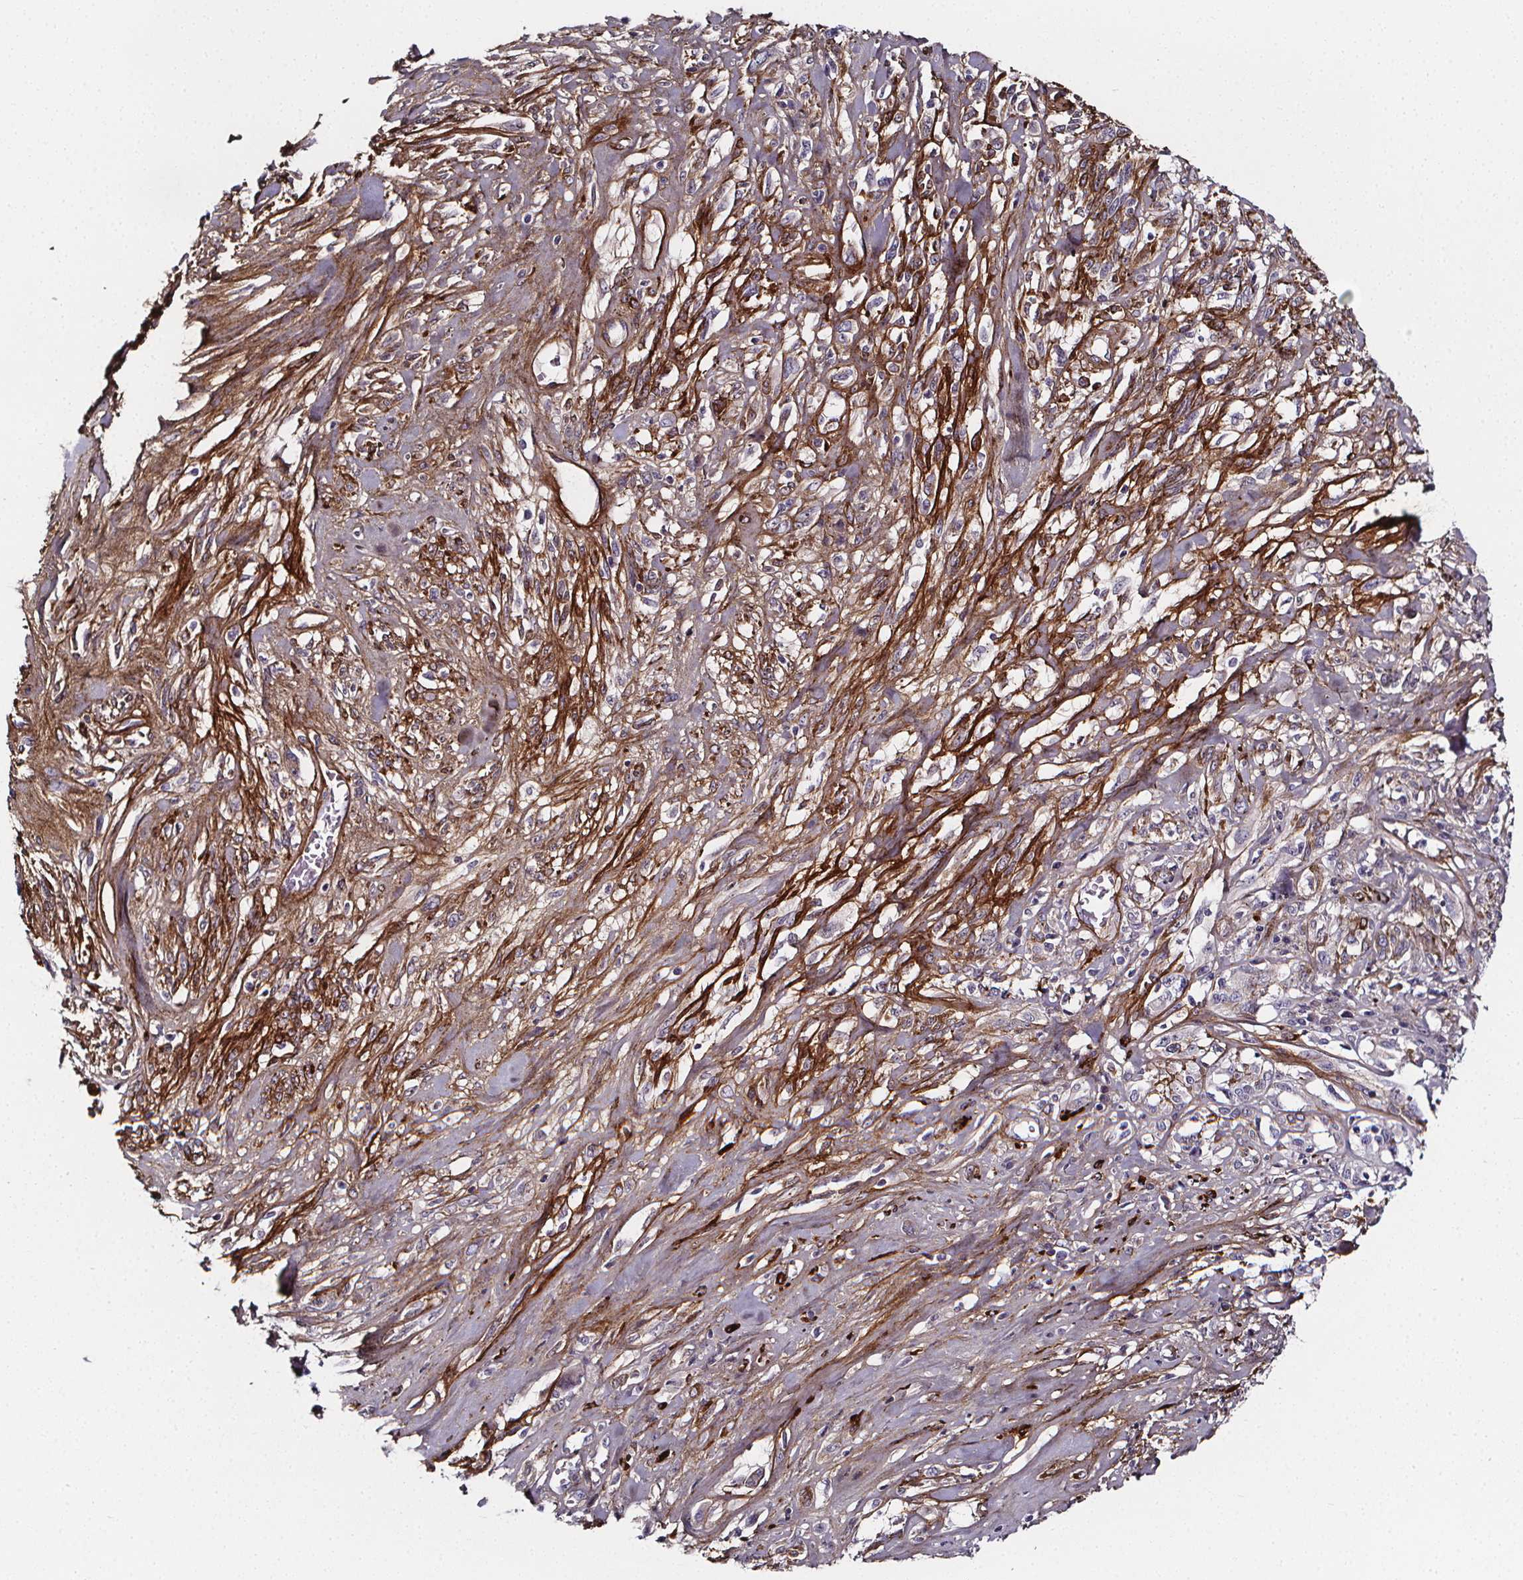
{"staining": {"intensity": "negative", "quantity": "none", "location": "none"}, "tissue": "melanoma", "cell_type": "Tumor cells", "image_type": "cancer", "snomed": [{"axis": "morphology", "description": "Malignant melanoma, NOS"}, {"axis": "topography", "description": "Skin"}], "caption": "Immunohistochemistry micrograph of human melanoma stained for a protein (brown), which shows no positivity in tumor cells. The staining was performed using DAB to visualize the protein expression in brown, while the nuclei were stained in blue with hematoxylin (Magnification: 20x).", "gene": "AEBP1", "patient": {"sex": "female", "age": 91}}